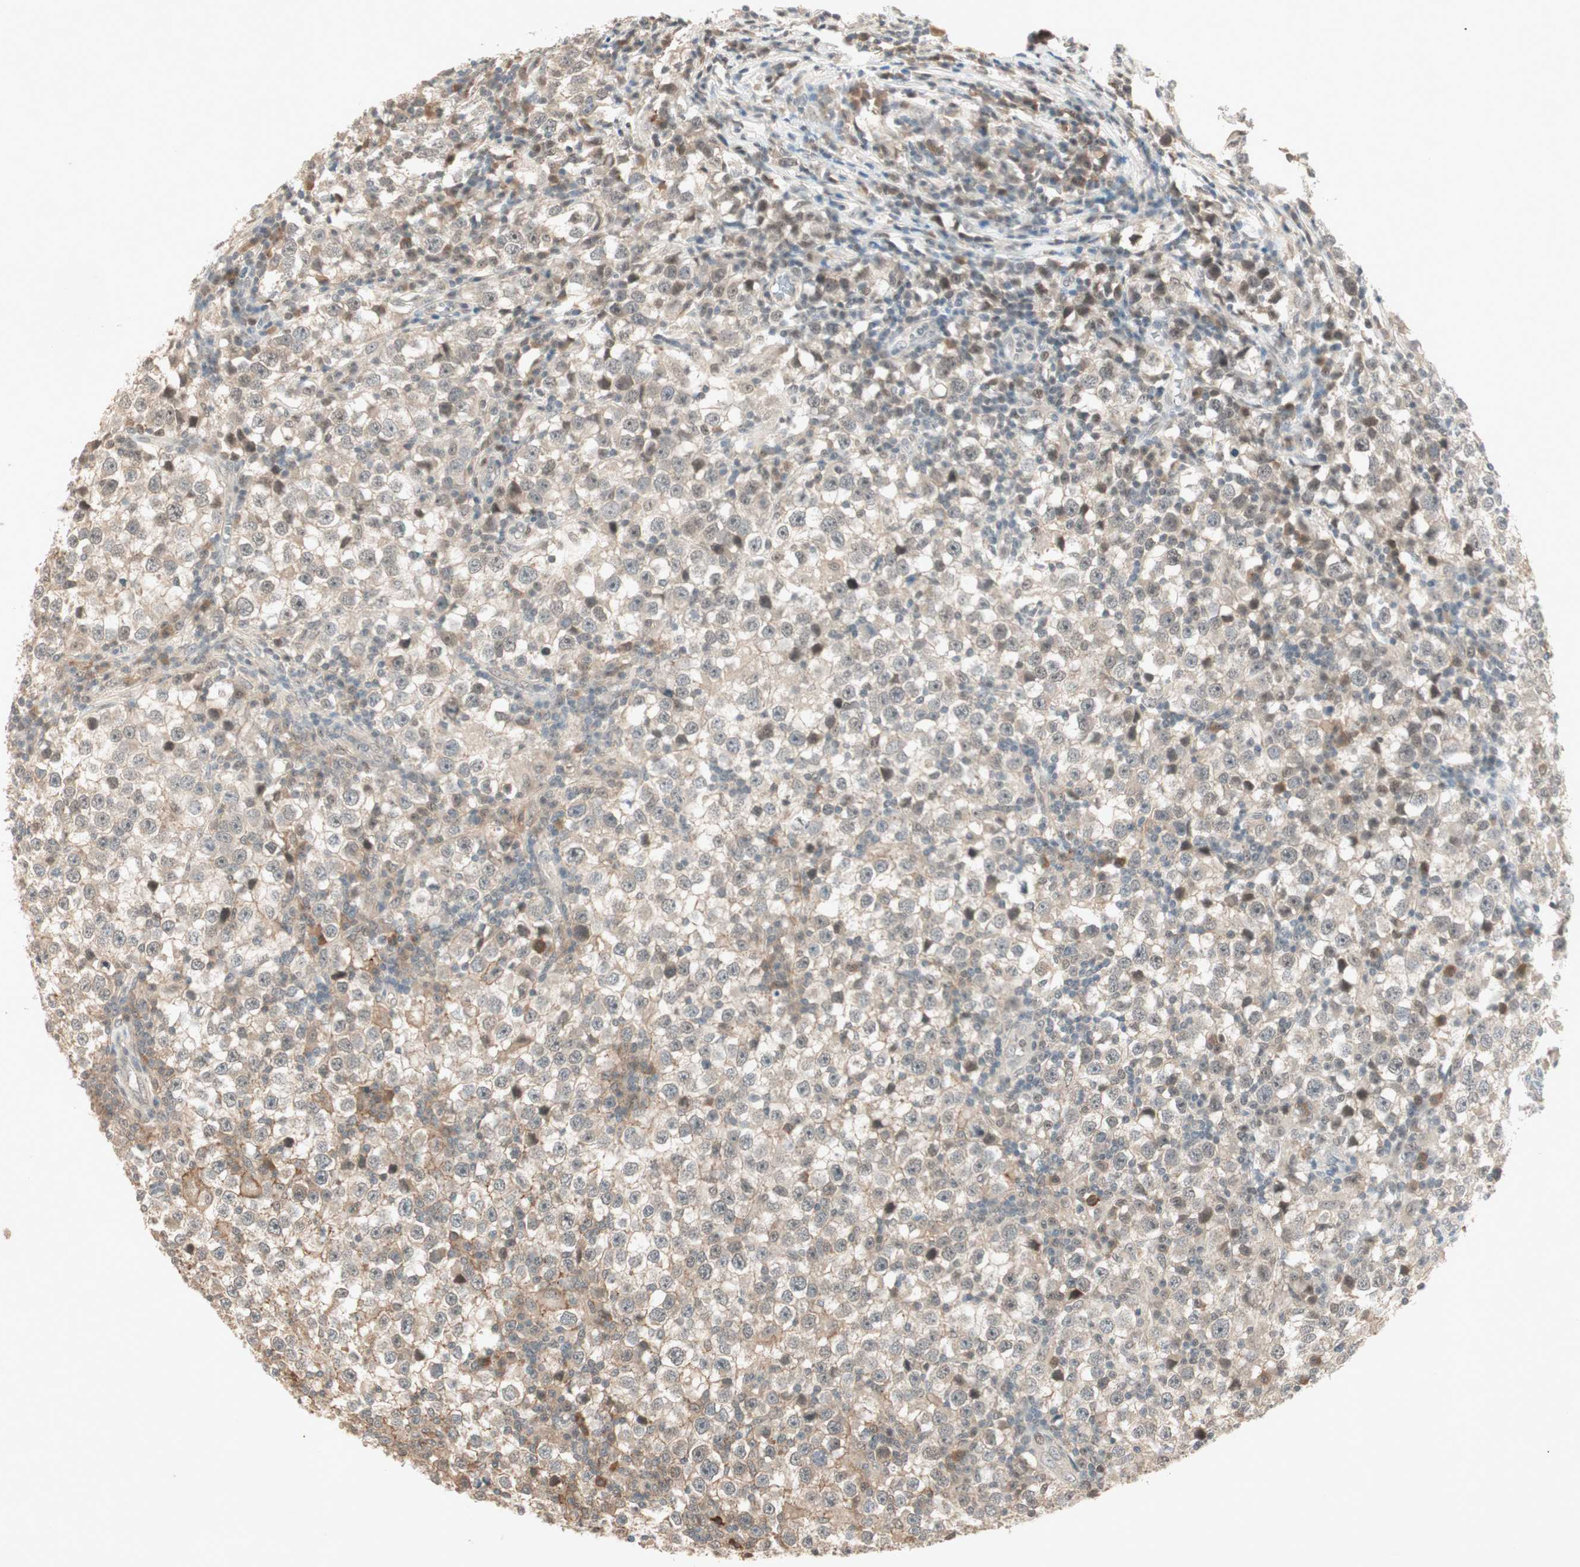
{"staining": {"intensity": "moderate", "quantity": "25%-75%", "location": "cytoplasmic/membranous,nuclear"}, "tissue": "testis cancer", "cell_type": "Tumor cells", "image_type": "cancer", "snomed": [{"axis": "morphology", "description": "Seminoma, NOS"}, {"axis": "topography", "description": "Testis"}], "caption": "Moderate cytoplasmic/membranous and nuclear positivity is present in about 25%-75% of tumor cells in testis seminoma. (DAB (3,3'-diaminobenzidine) IHC, brown staining for protein, blue staining for nuclei).", "gene": "RNGTT", "patient": {"sex": "male", "age": 65}}